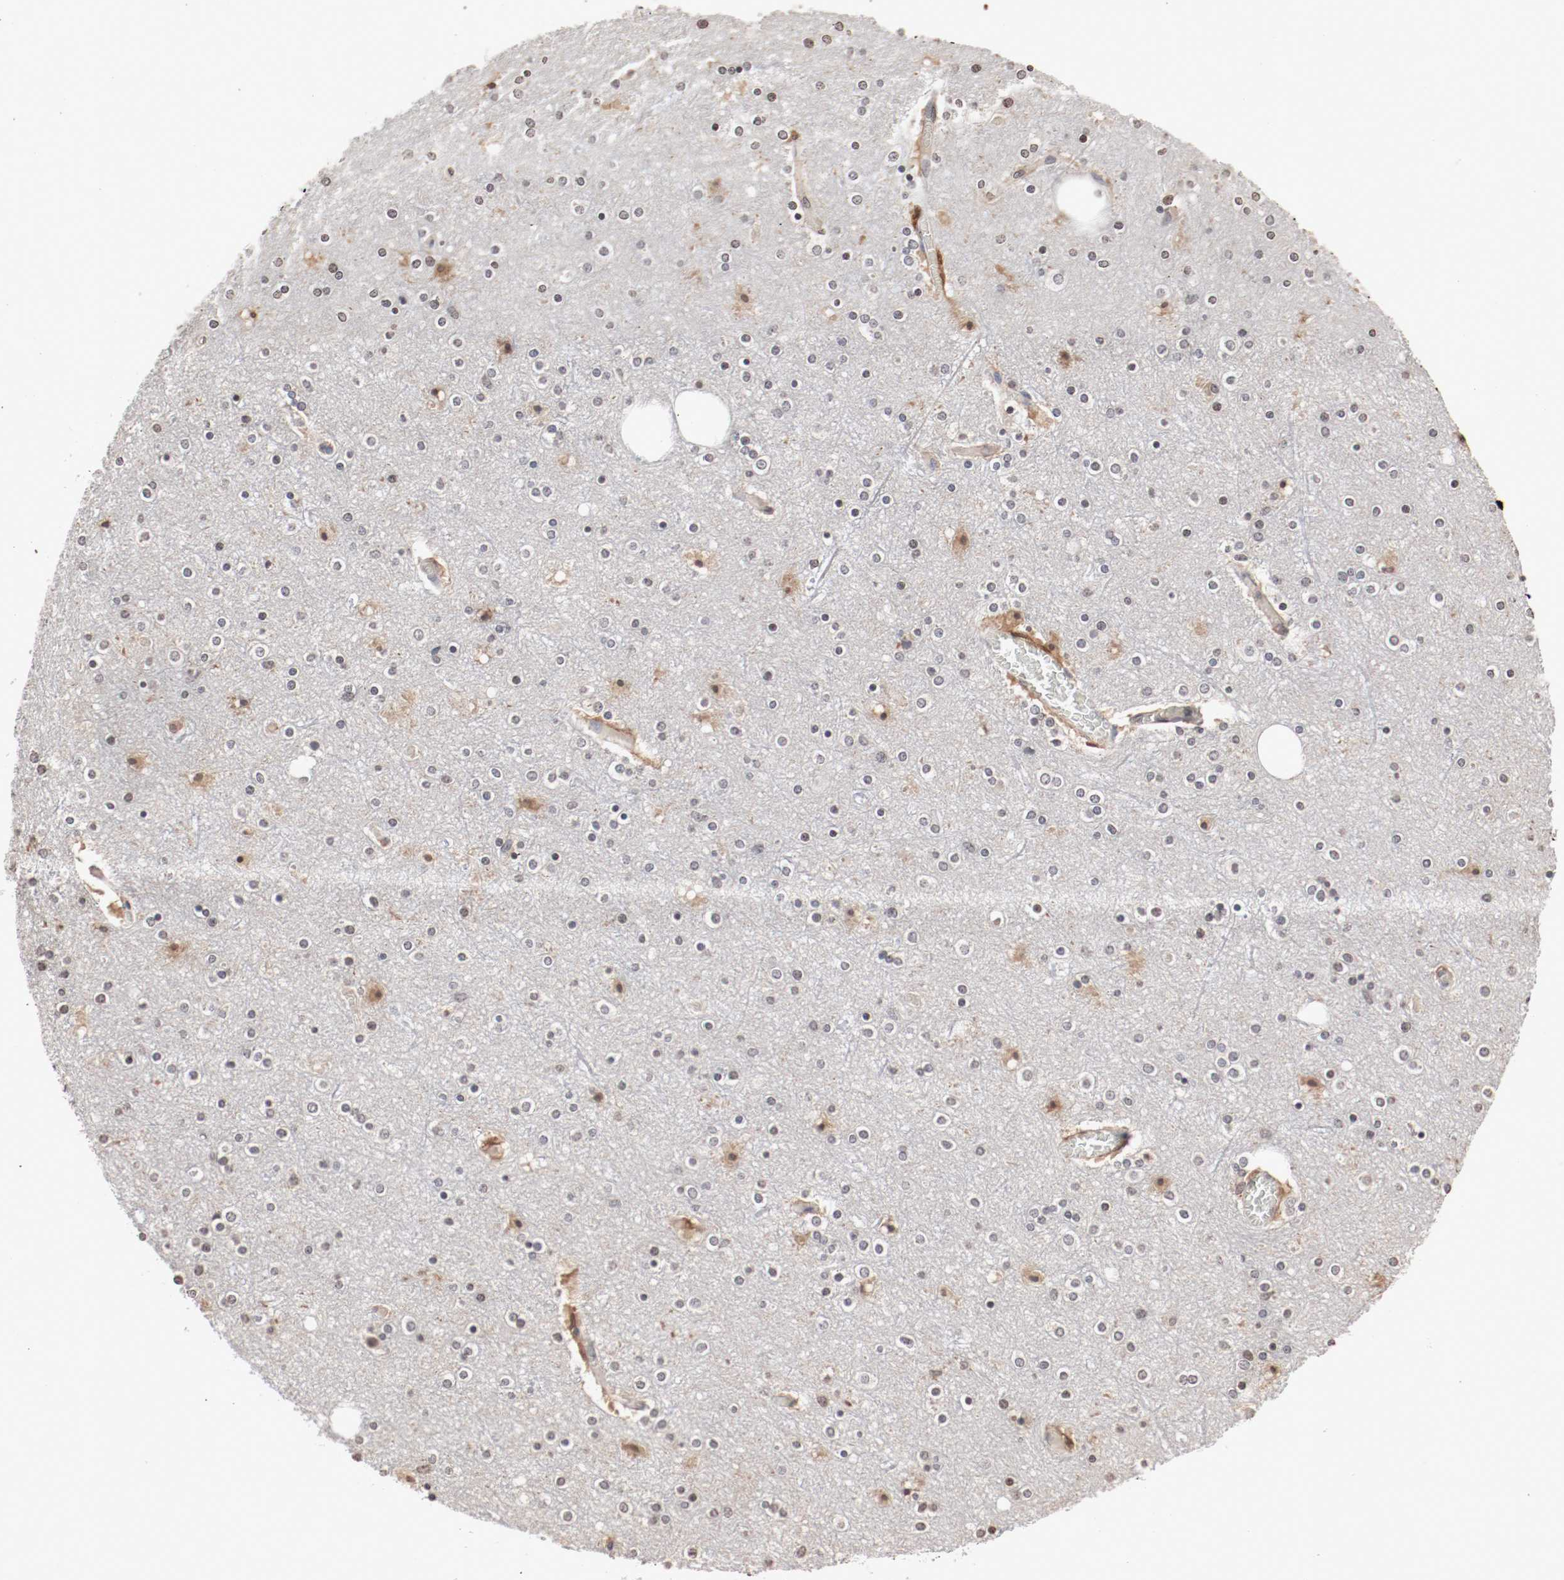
{"staining": {"intensity": "weak", "quantity": "25%-75%", "location": "cytoplasmic/membranous,nuclear"}, "tissue": "cerebral cortex", "cell_type": "Endothelial cells", "image_type": "normal", "snomed": [{"axis": "morphology", "description": "Normal tissue, NOS"}, {"axis": "topography", "description": "Cerebral cortex"}], "caption": "IHC (DAB (3,3'-diaminobenzidine)) staining of normal cerebral cortex demonstrates weak cytoplasmic/membranous,nuclear protein positivity in about 25%-75% of endothelial cells. Nuclei are stained in blue.", "gene": "WASL", "patient": {"sex": "female", "age": 54}}